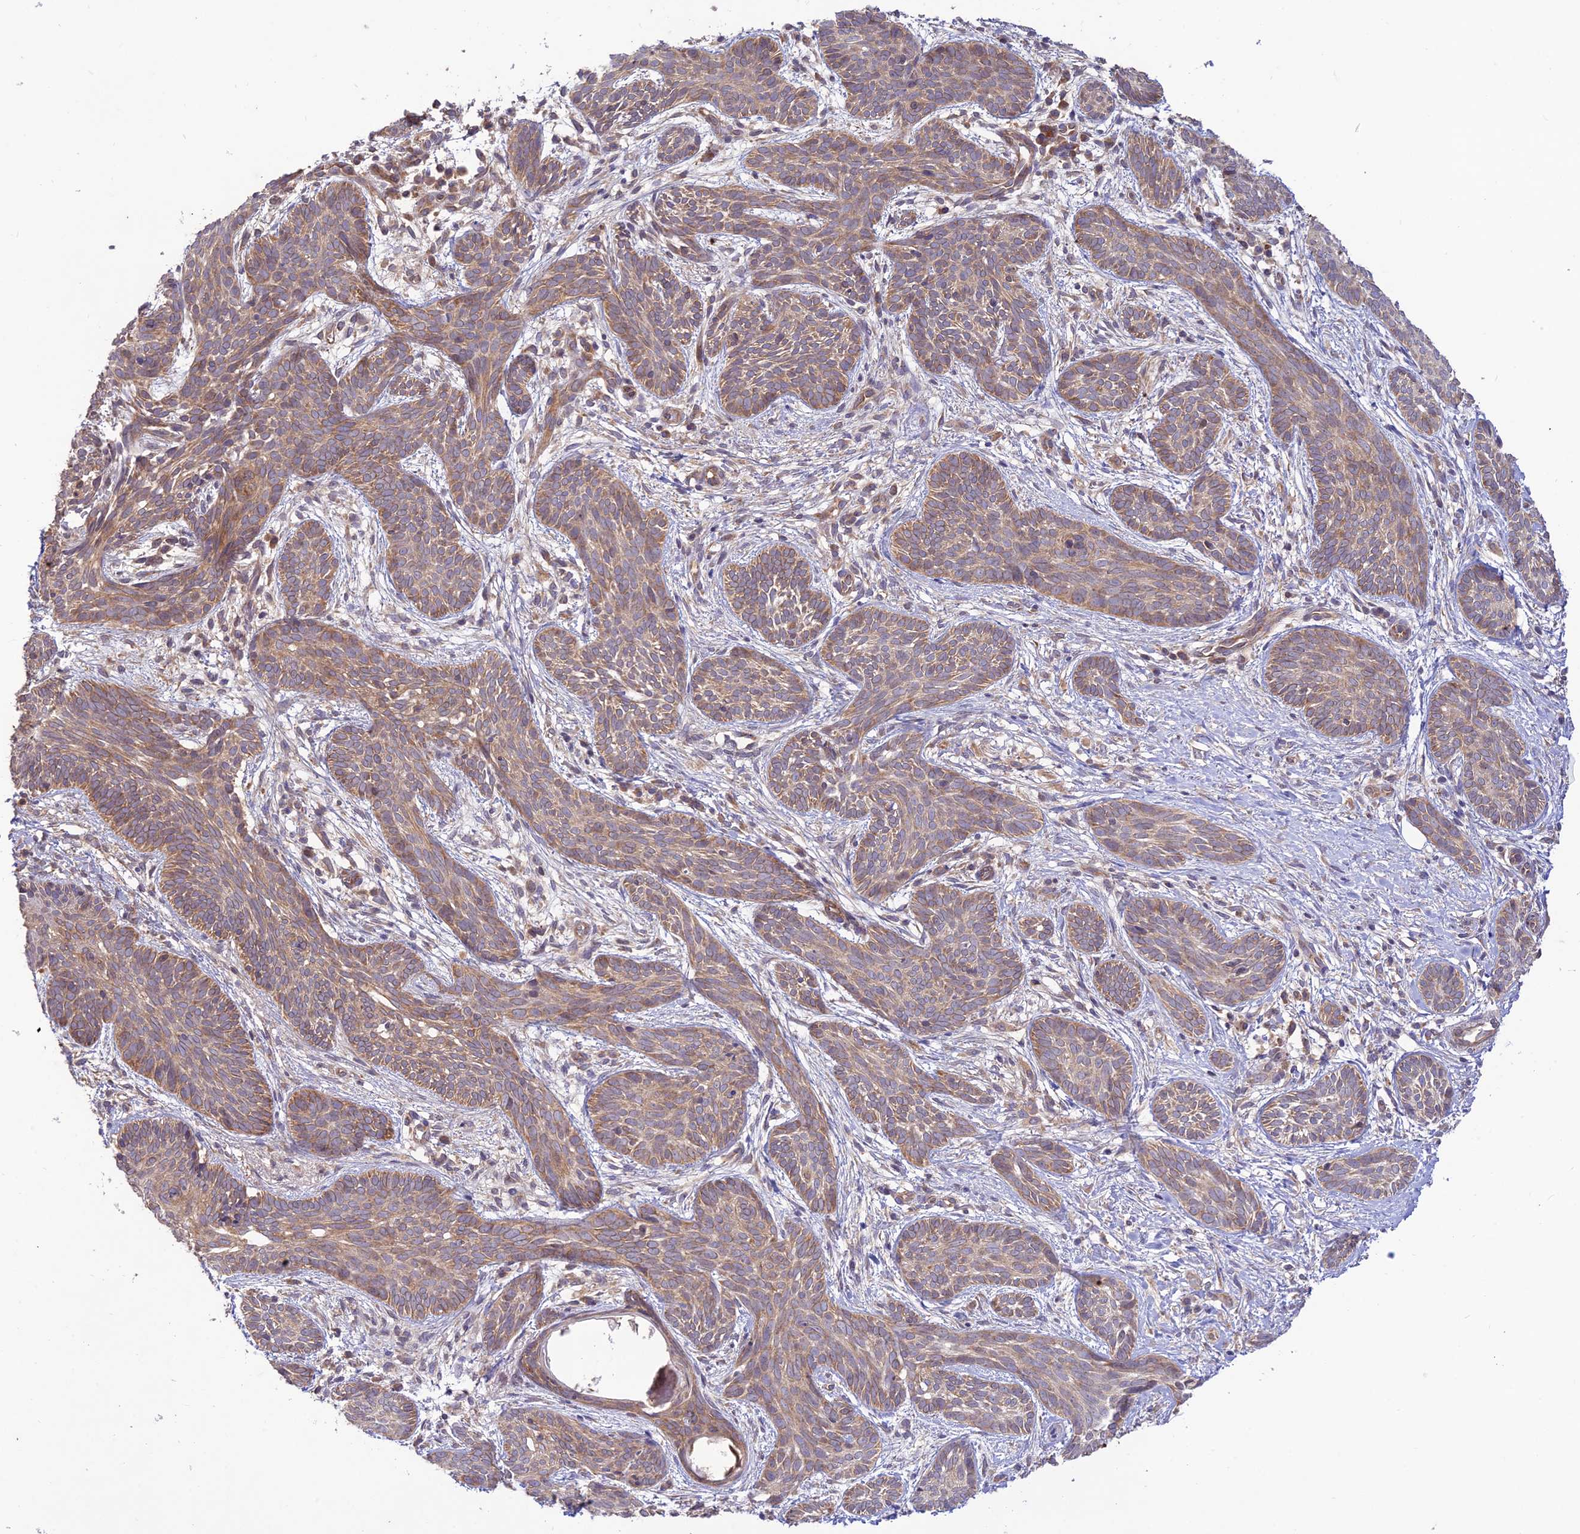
{"staining": {"intensity": "weak", "quantity": ">75%", "location": "cytoplasmic/membranous"}, "tissue": "skin cancer", "cell_type": "Tumor cells", "image_type": "cancer", "snomed": [{"axis": "morphology", "description": "Basal cell carcinoma"}, {"axis": "topography", "description": "Skin"}], "caption": "Approximately >75% of tumor cells in basal cell carcinoma (skin) show weak cytoplasmic/membranous protein positivity as visualized by brown immunohistochemical staining.", "gene": "TMEM259", "patient": {"sex": "female", "age": 81}}